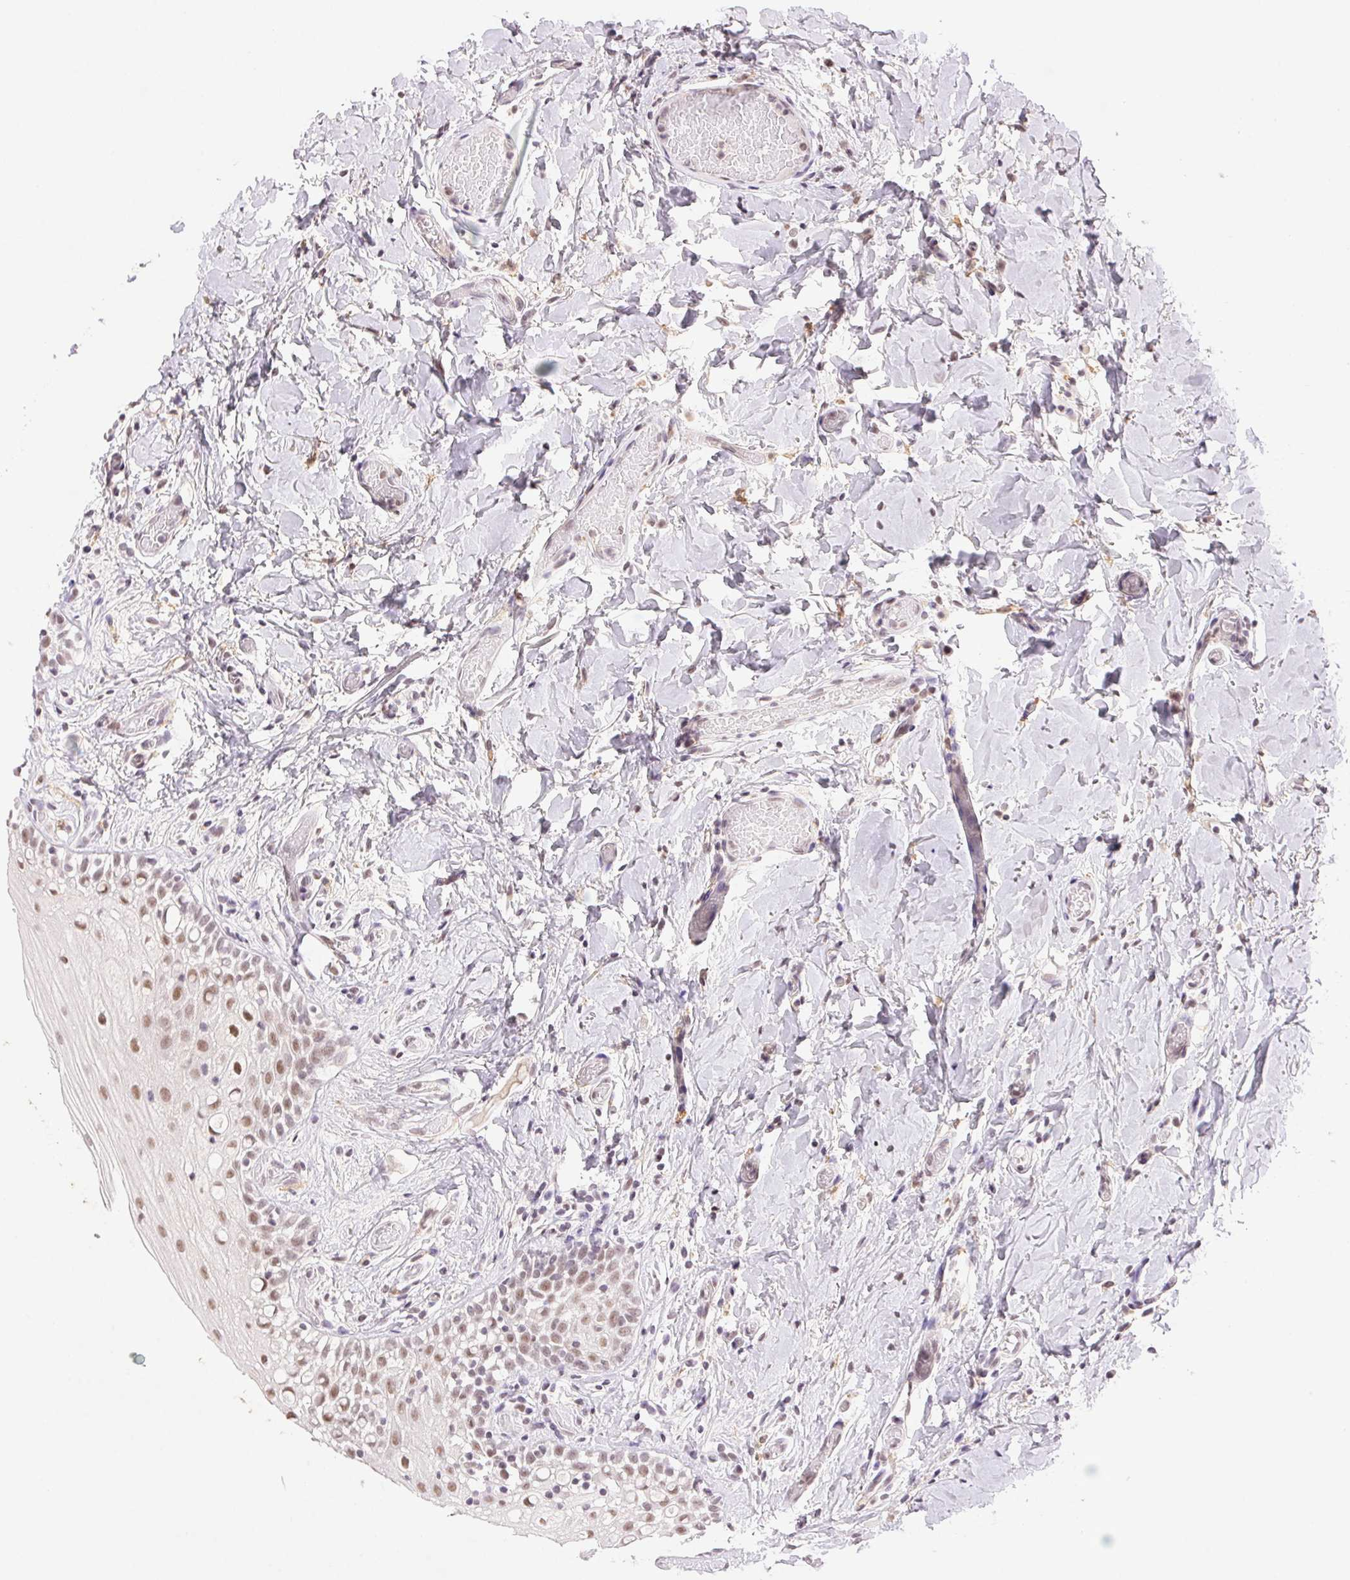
{"staining": {"intensity": "moderate", "quantity": ">75%", "location": "nuclear"}, "tissue": "oral mucosa", "cell_type": "Squamous epithelial cells", "image_type": "normal", "snomed": [{"axis": "morphology", "description": "Normal tissue, NOS"}, {"axis": "topography", "description": "Oral tissue"}], "caption": "IHC (DAB (3,3'-diaminobenzidine)) staining of unremarkable human oral mucosa exhibits moderate nuclear protein expression in about >75% of squamous epithelial cells. The staining was performed using DAB (3,3'-diaminobenzidine) to visualize the protein expression in brown, while the nuclei were stained in blue with hematoxylin (Magnification: 20x).", "gene": "PRPF18", "patient": {"sex": "female", "age": 83}}